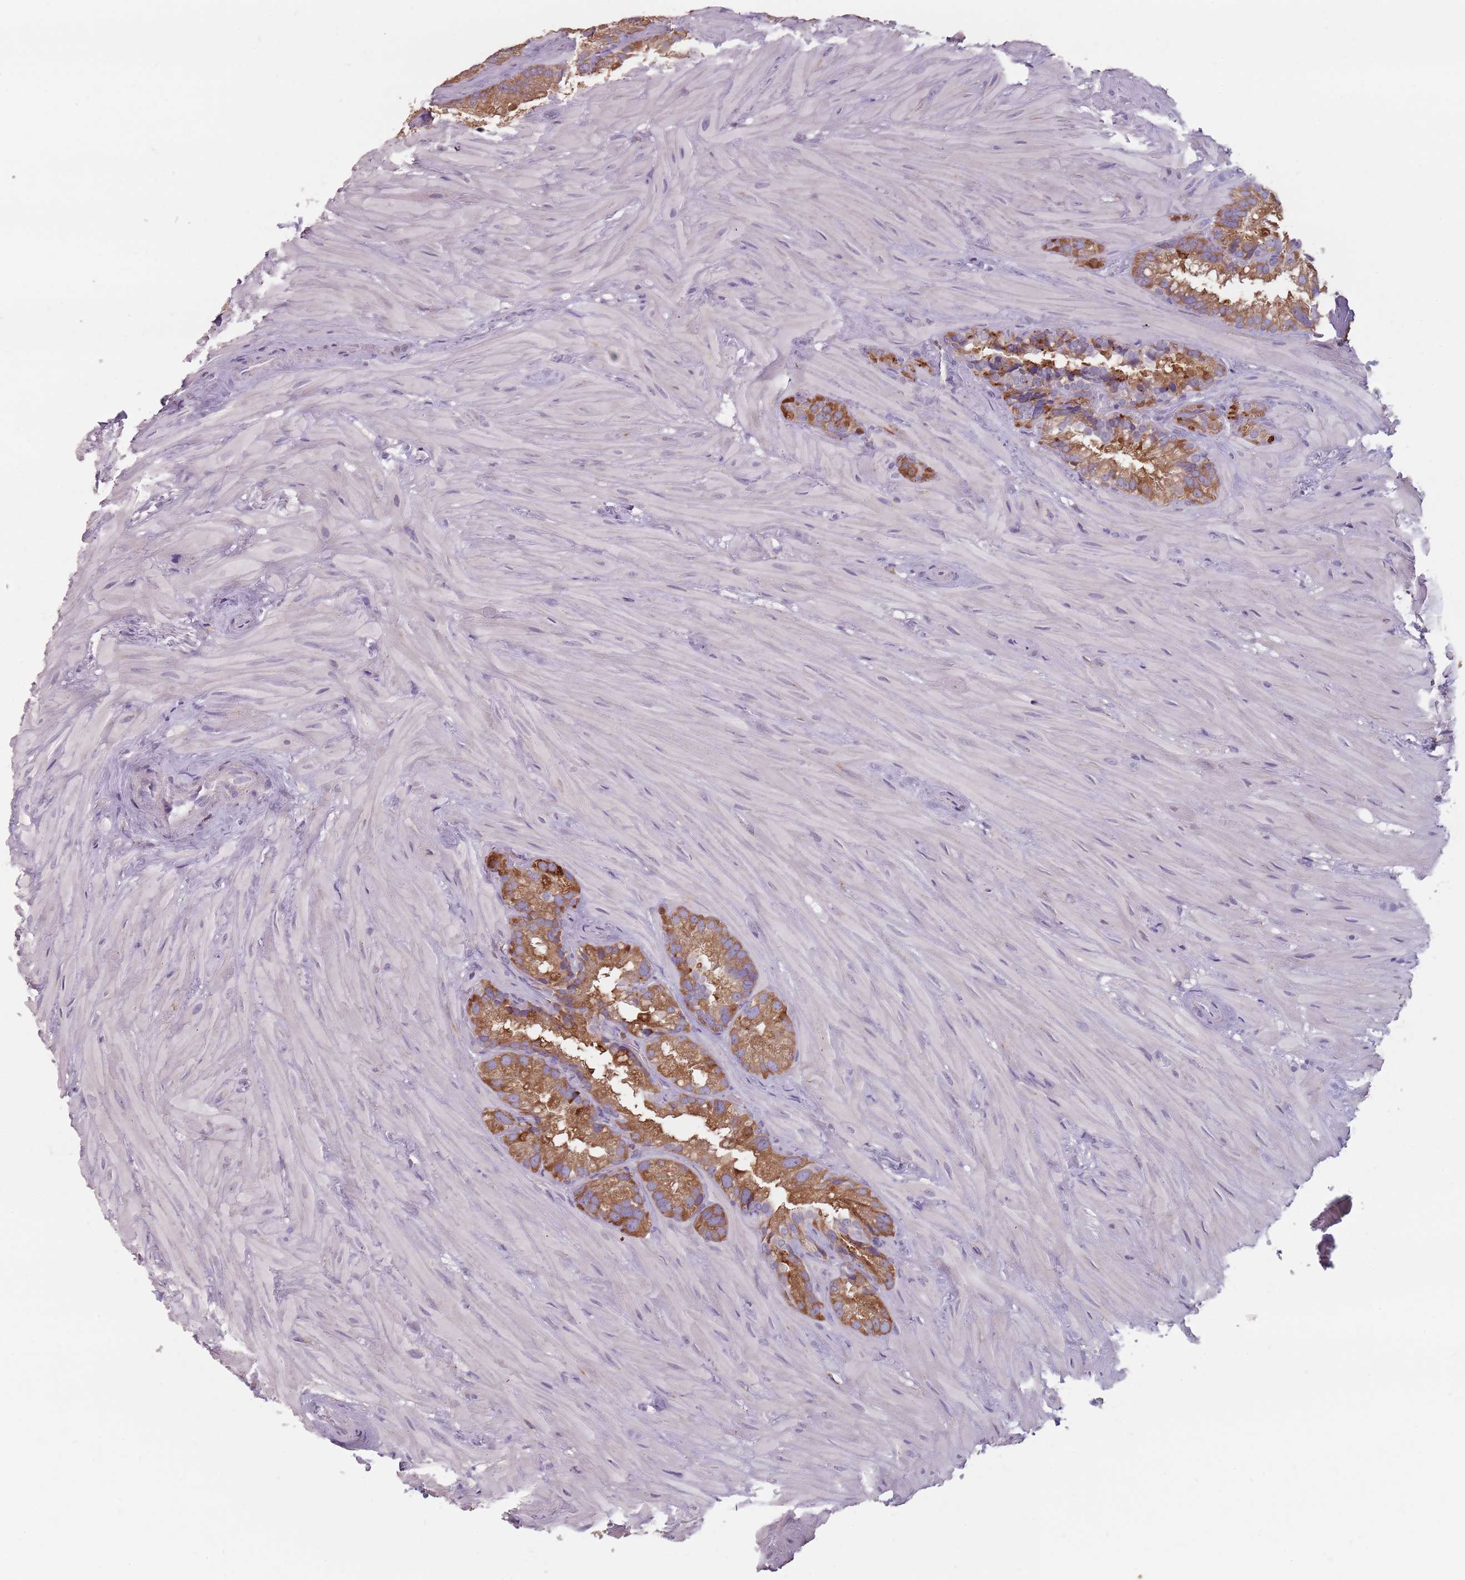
{"staining": {"intensity": "moderate", "quantity": ">75%", "location": "cytoplasmic/membranous"}, "tissue": "seminal vesicle", "cell_type": "Glandular cells", "image_type": "normal", "snomed": [{"axis": "morphology", "description": "Normal tissue, NOS"}, {"axis": "topography", "description": "Prostate"}, {"axis": "topography", "description": "Seminal veicle"}], "caption": "Moderate cytoplasmic/membranous expression for a protein is appreciated in about >75% of glandular cells of unremarkable seminal vesicle using immunohistochemistry.", "gene": "RPS9", "patient": {"sex": "male", "age": 68}}